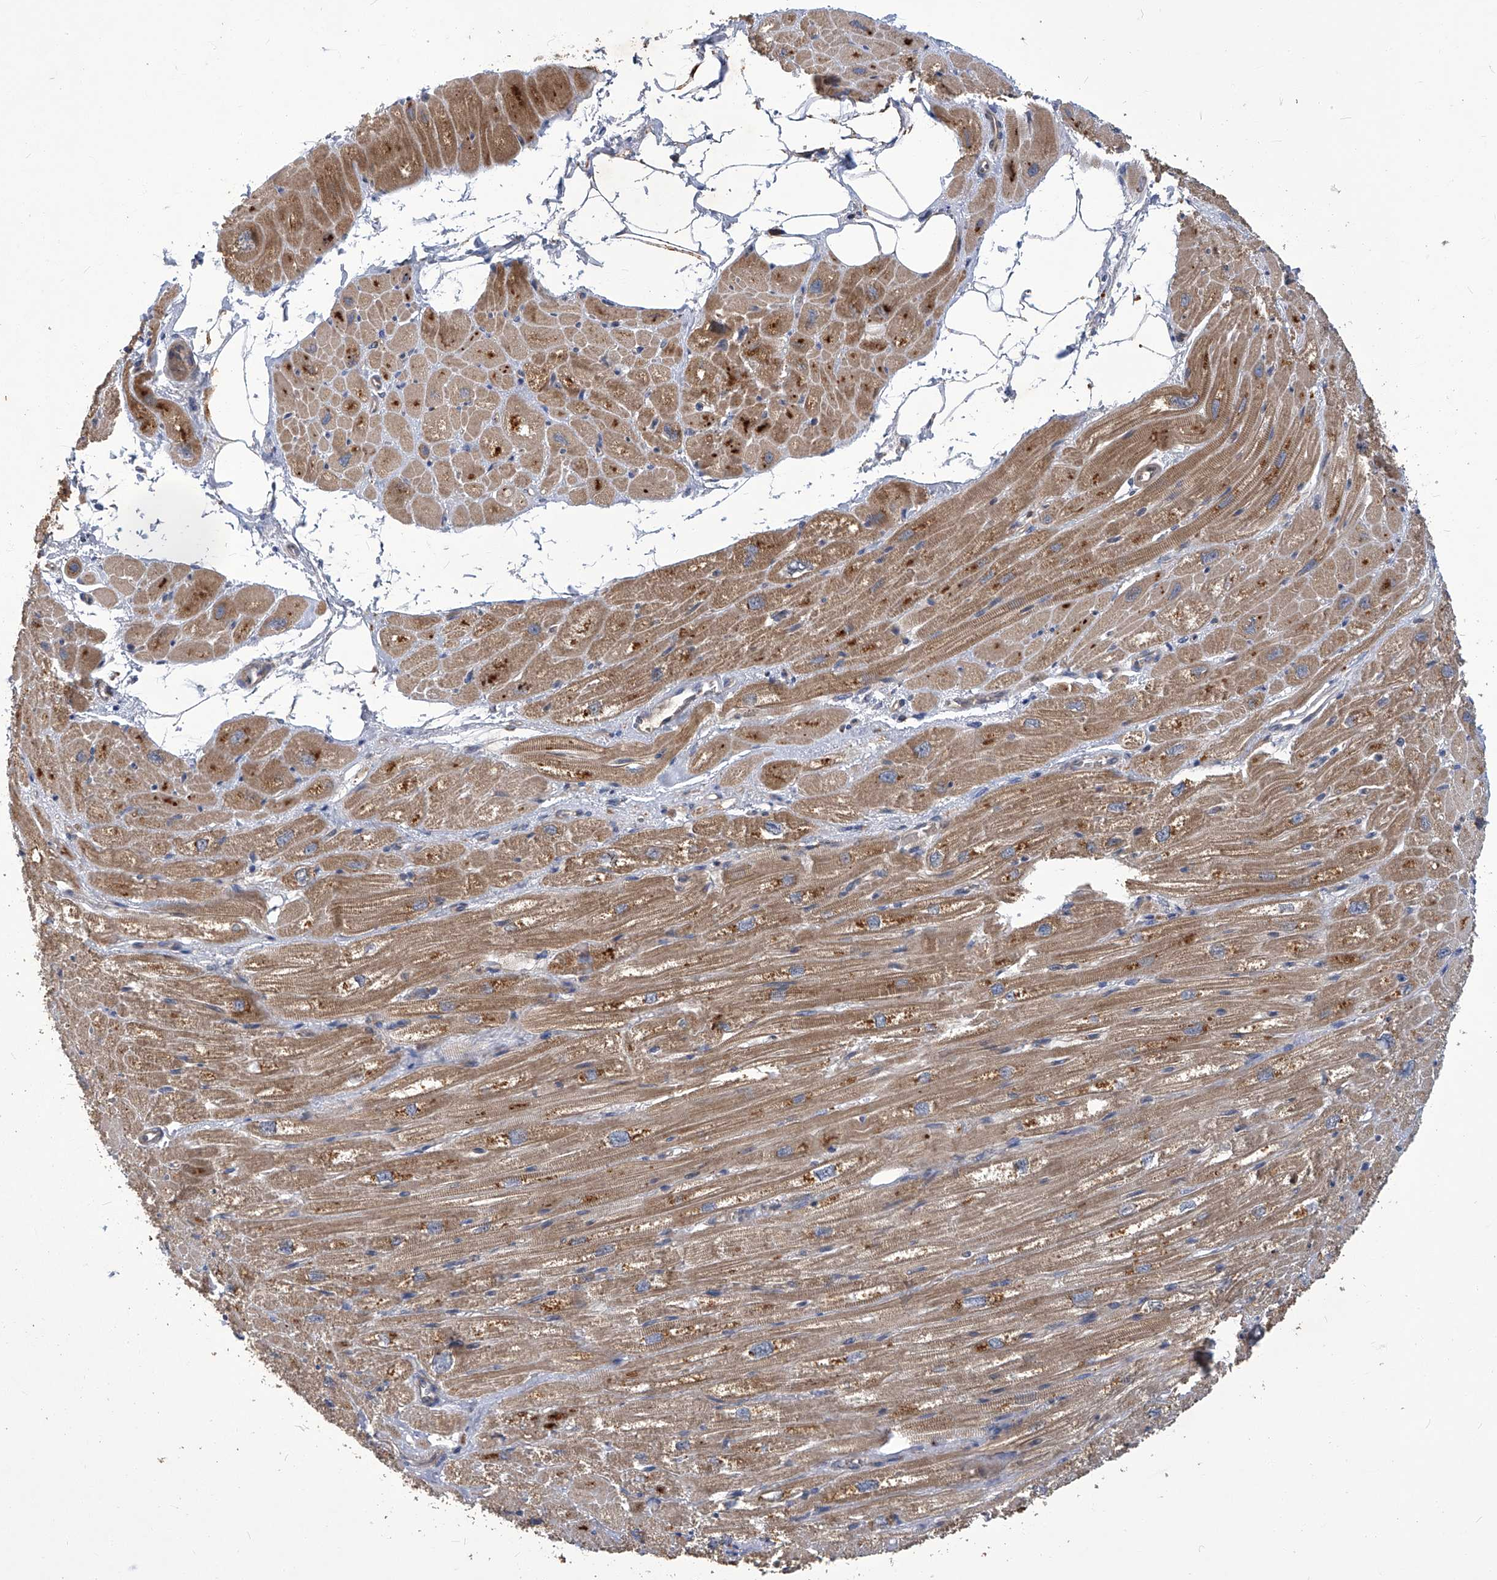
{"staining": {"intensity": "moderate", "quantity": ">75%", "location": "cytoplasmic/membranous"}, "tissue": "heart muscle", "cell_type": "Cardiomyocytes", "image_type": "normal", "snomed": [{"axis": "morphology", "description": "Normal tissue, NOS"}, {"axis": "topography", "description": "Heart"}], "caption": "High-power microscopy captured an IHC photomicrograph of benign heart muscle, revealing moderate cytoplasmic/membranous expression in approximately >75% of cardiomyocytes.", "gene": "TNFRSF13B", "patient": {"sex": "male", "age": 50}}